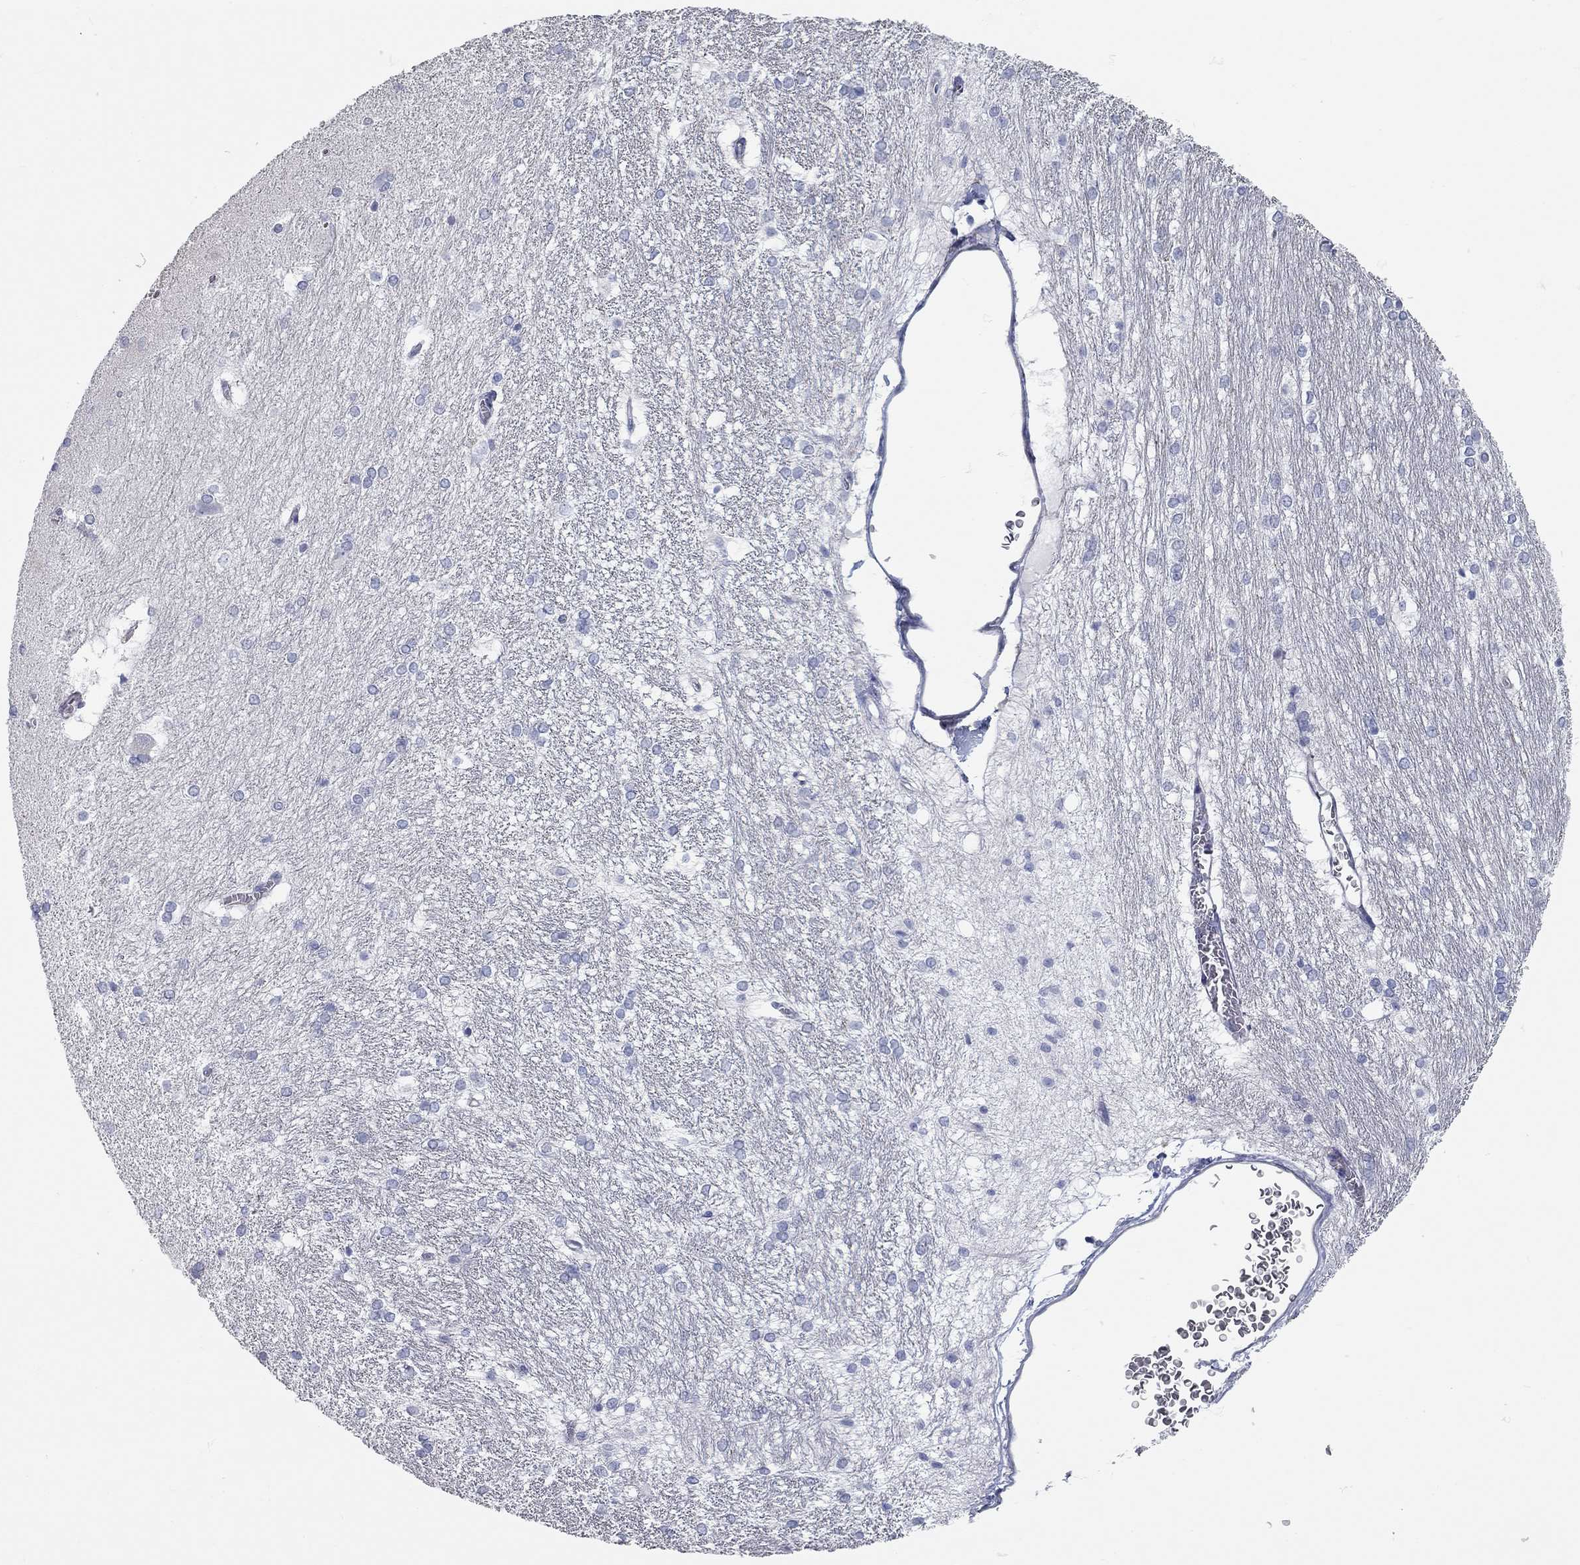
{"staining": {"intensity": "negative", "quantity": "none", "location": "none"}, "tissue": "hippocampus", "cell_type": "Glial cells", "image_type": "normal", "snomed": [{"axis": "morphology", "description": "Normal tissue, NOS"}, {"axis": "topography", "description": "Cerebral cortex"}, {"axis": "topography", "description": "Hippocampus"}], "caption": "This photomicrograph is of benign hippocampus stained with immunohistochemistry (IHC) to label a protein in brown with the nuclei are counter-stained blue. There is no staining in glial cells.", "gene": "XAGE2", "patient": {"sex": "female", "age": 19}}